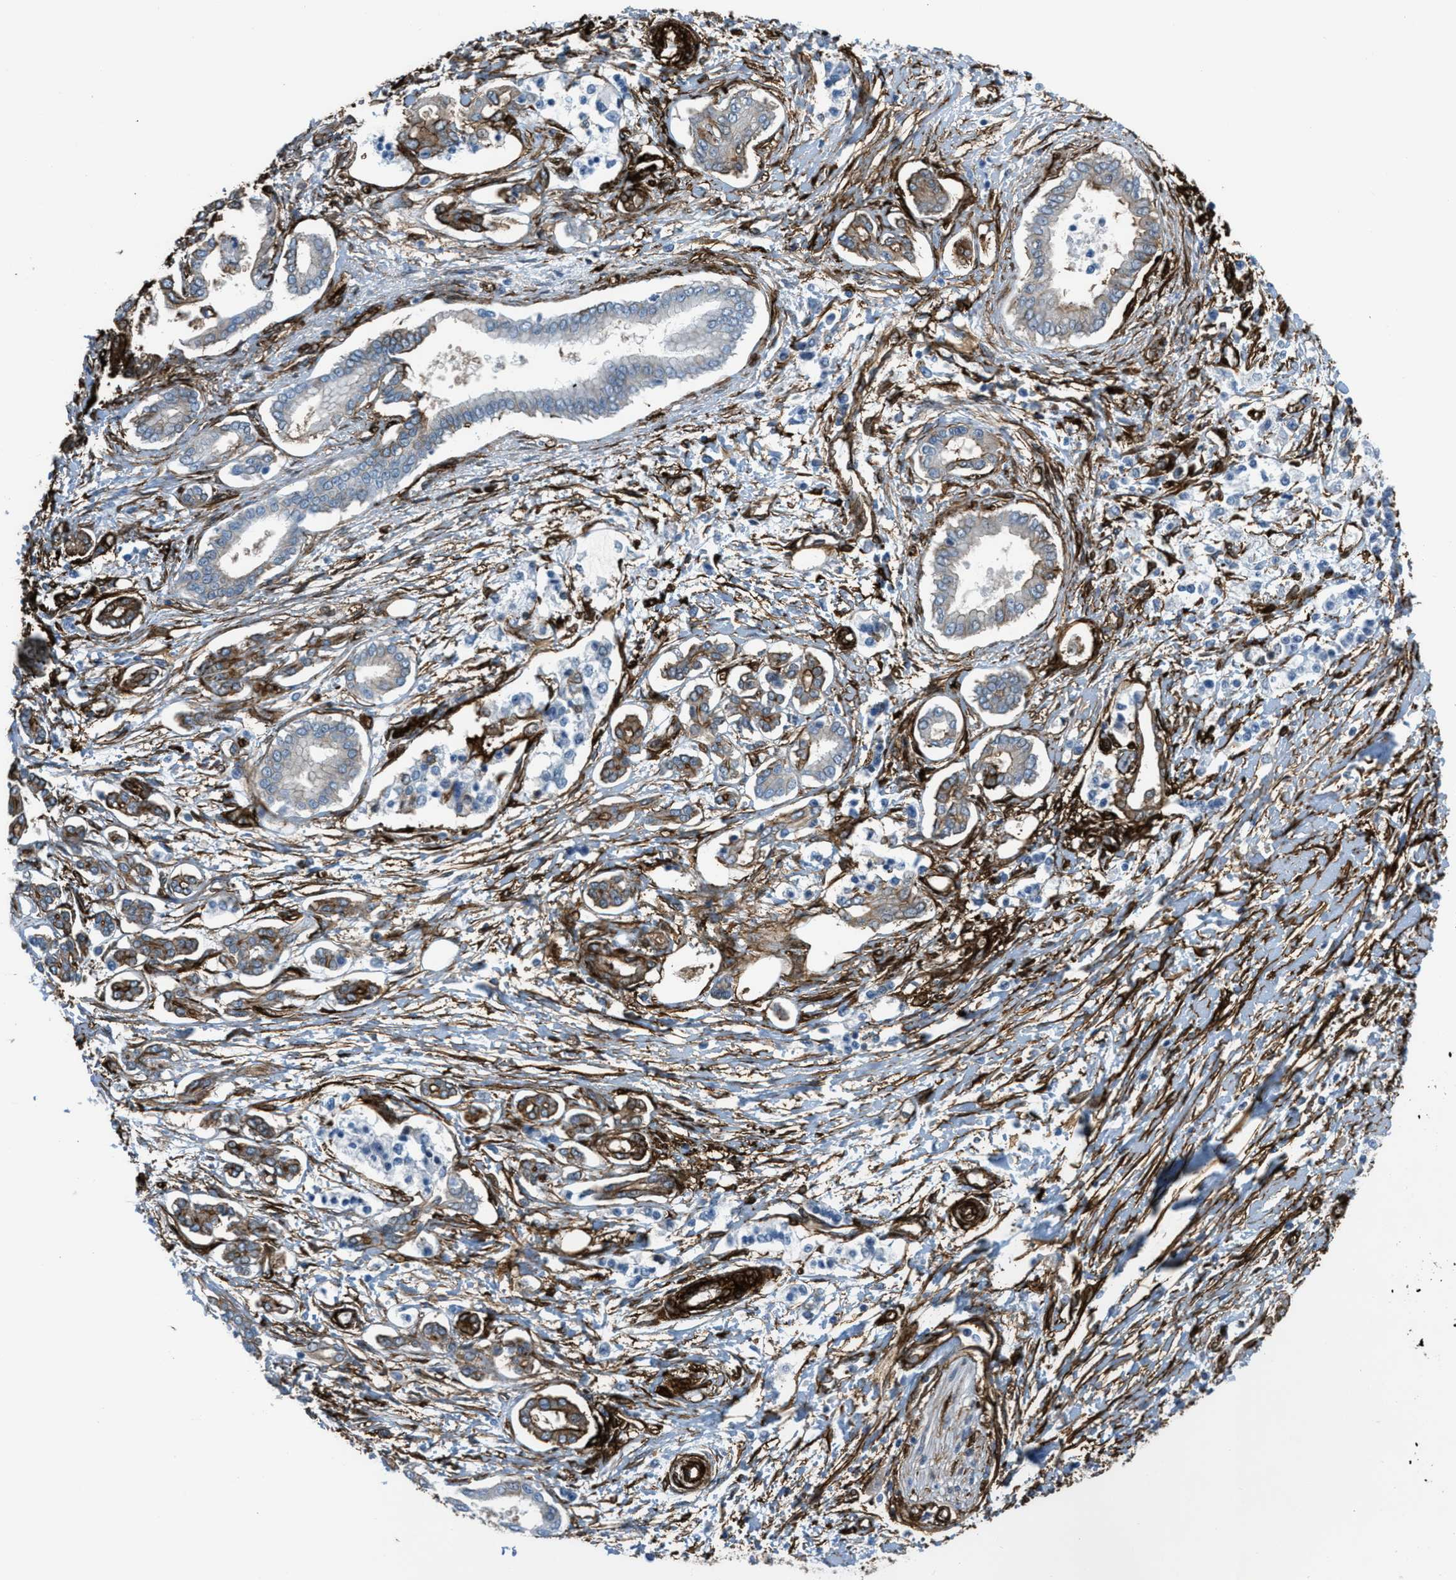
{"staining": {"intensity": "negative", "quantity": "none", "location": "none"}, "tissue": "pancreatic cancer", "cell_type": "Tumor cells", "image_type": "cancer", "snomed": [{"axis": "morphology", "description": "Adenocarcinoma, NOS"}, {"axis": "topography", "description": "Pancreas"}], "caption": "Tumor cells show no significant protein expression in pancreatic cancer (adenocarcinoma).", "gene": "CALD1", "patient": {"sex": "male", "age": 56}}